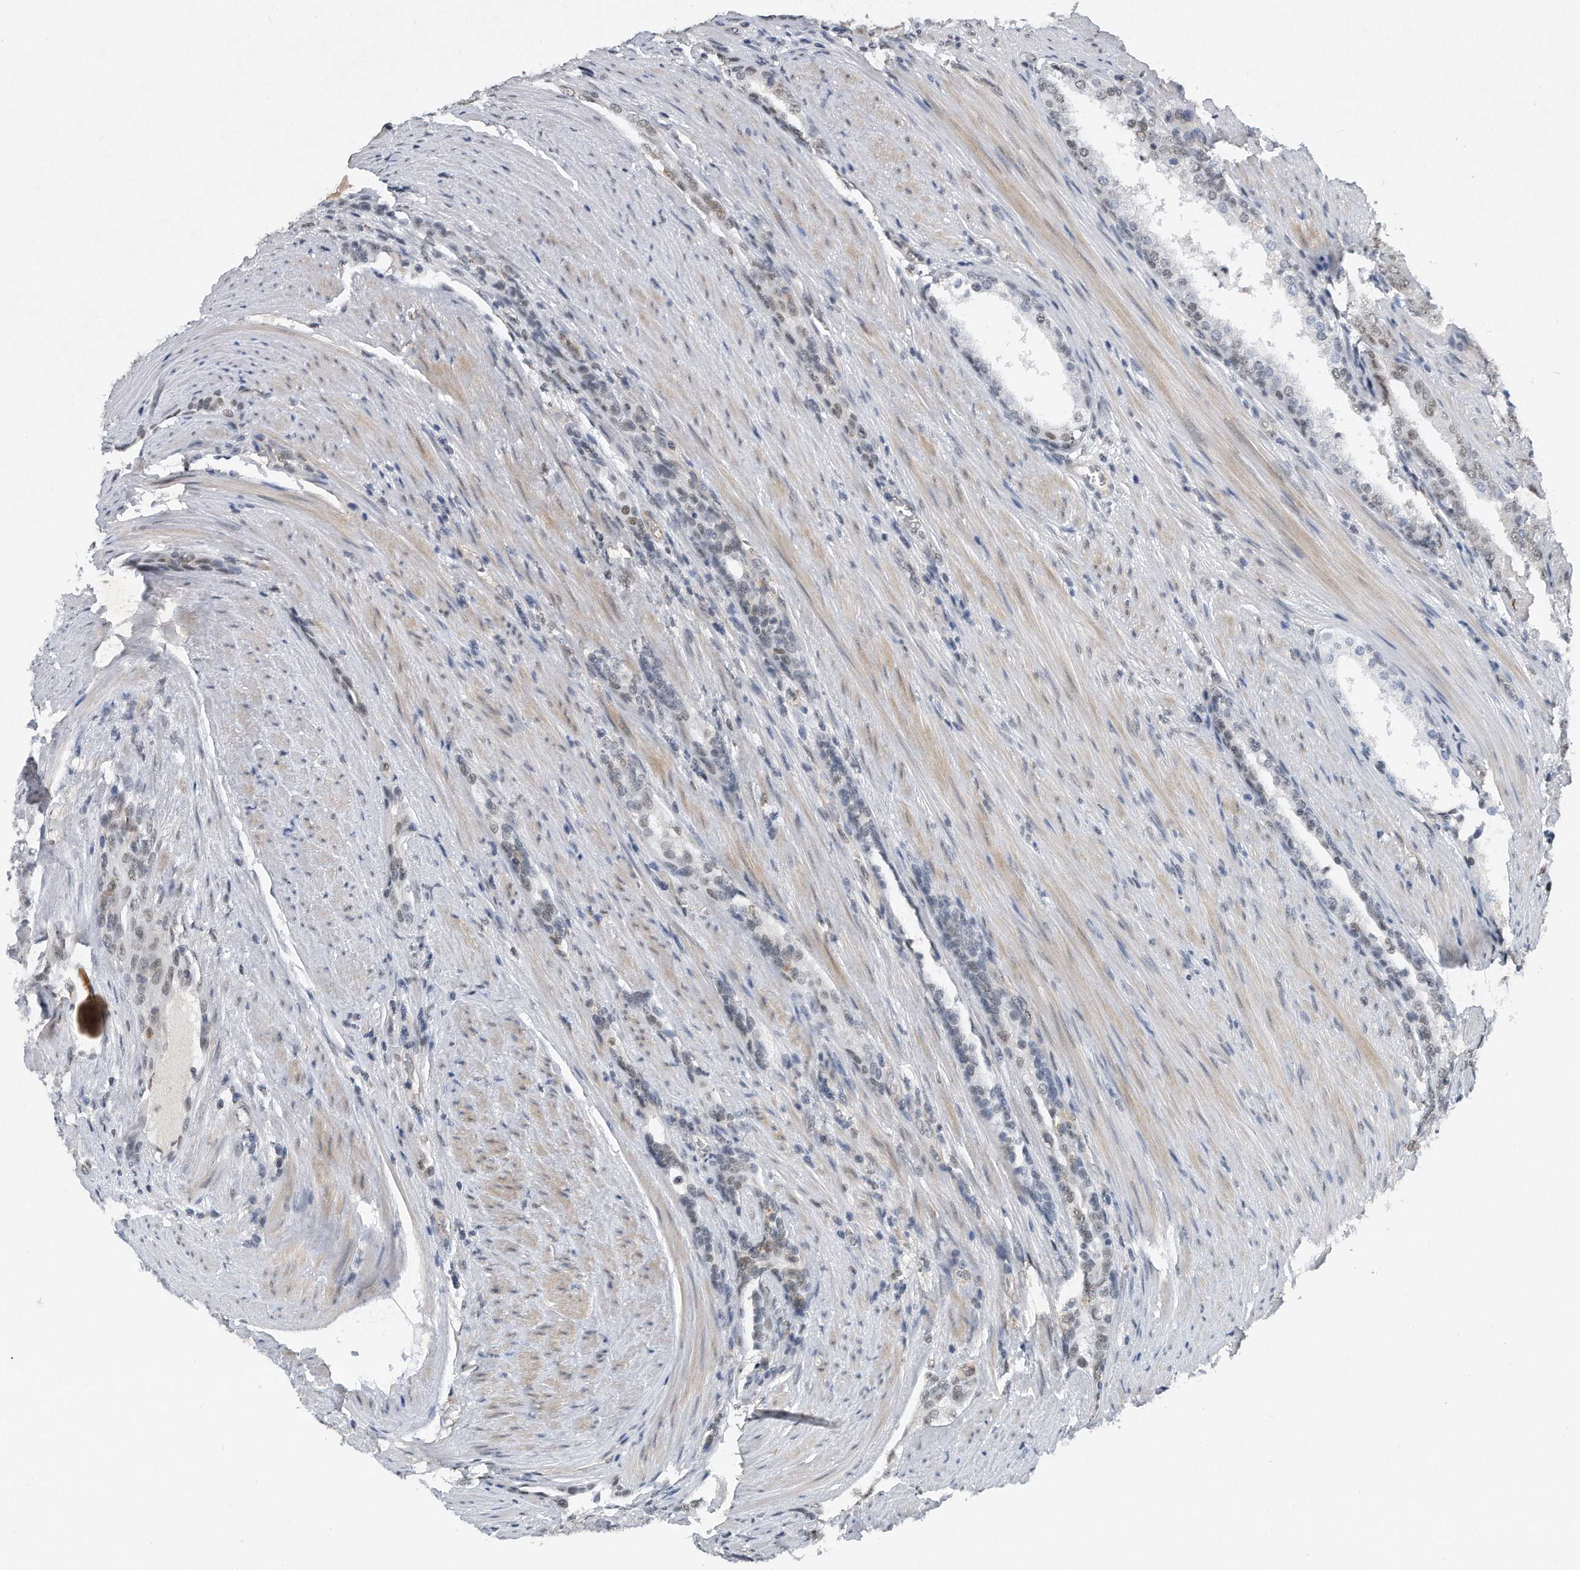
{"staining": {"intensity": "weak", "quantity": "<25%", "location": "nuclear"}, "tissue": "prostate cancer", "cell_type": "Tumor cells", "image_type": "cancer", "snomed": [{"axis": "morphology", "description": "Adenocarcinoma, High grade"}, {"axis": "topography", "description": "Prostate"}], "caption": "Micrograph shows no significant protein positivity in tumor cells of prostate high-grade adenocarcinoma.", "gene": "TP53INP1", "patient": {"sex": "male", "age": 60}}